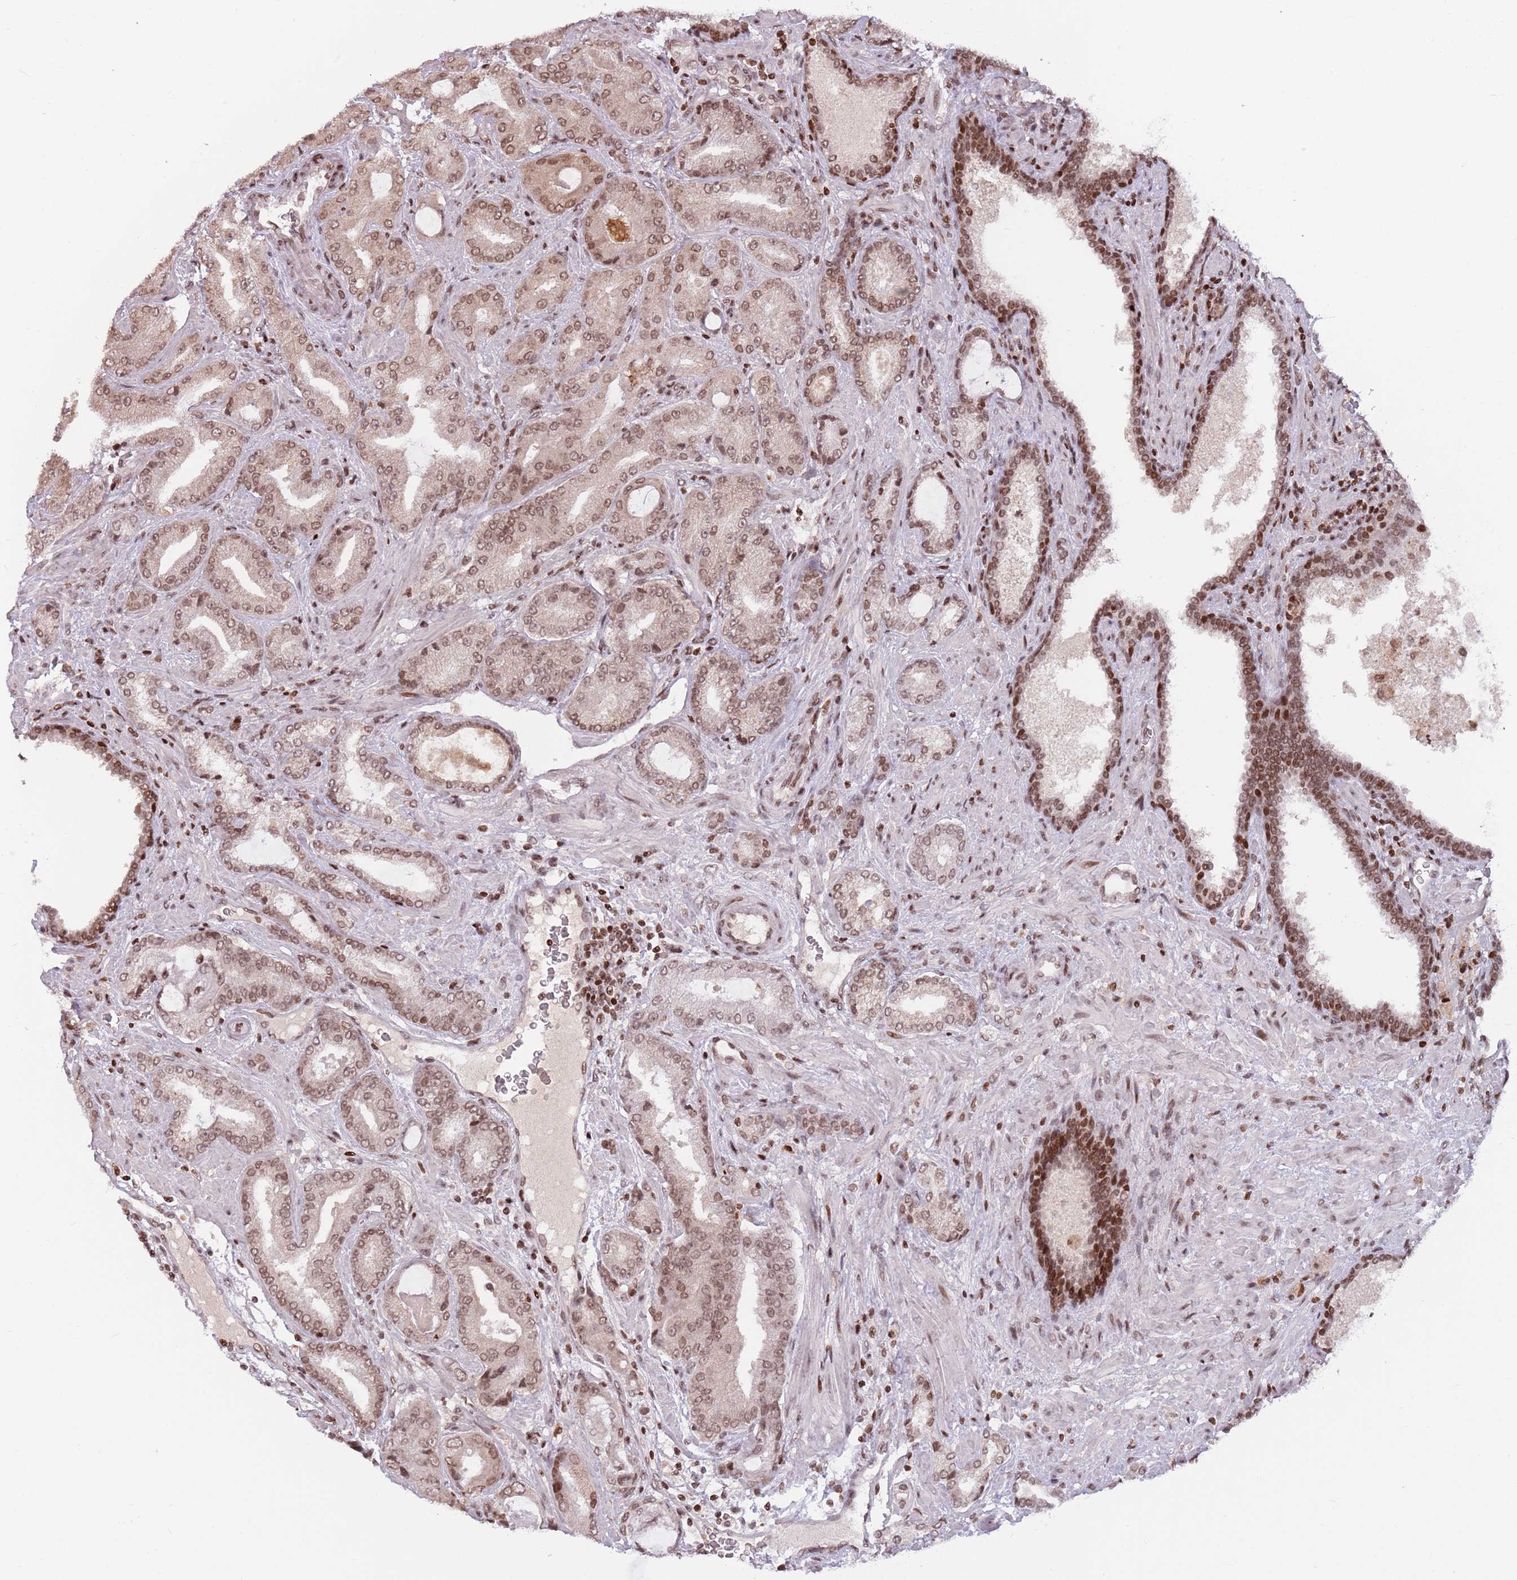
{"staining": {"intensity": "moderate", "quantity": ">75%", "location": "cytoplasmic/membranous,nuclear"}, "tissue": "prostate cancer", "cell_type": "Tumor cells", "image_type": "cancer", "snomed": [{"axis": "morphology", "description": "Adenocarcinoma, High grade"}, {"axis": "topography", "description": "Prostate"}], "caption": "Approximately >75% of tumor cells in prostate cancer (adenocarcinoma (high-grade)) demonstrate moderate cytoplasmic/membranous and nuclear protein positivity as visualized by brown immunohistochemical staining.", "gene": "SH3RF3", "patient": {"sex": "male", "age": 68}}